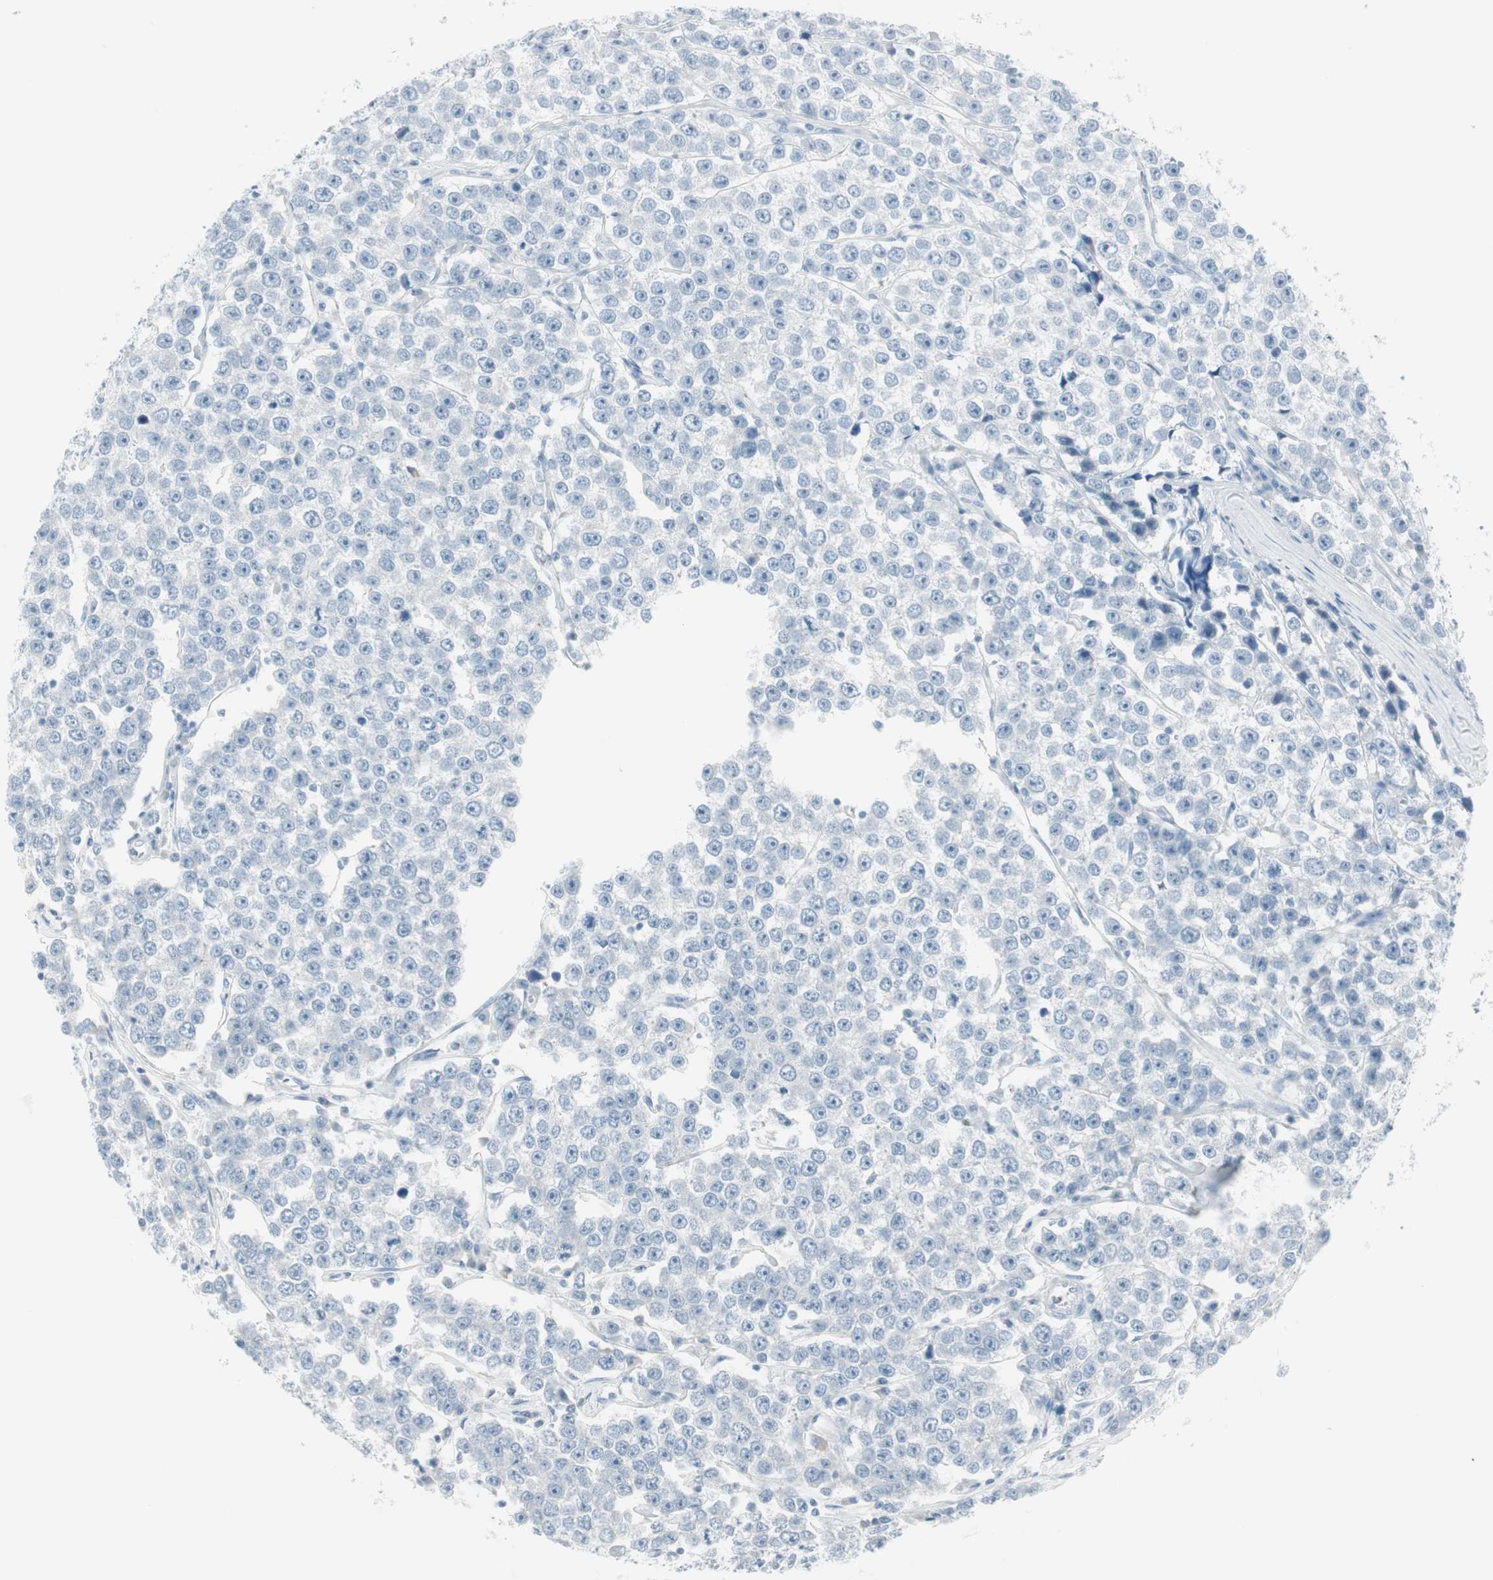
{"staining": {"intensity": "negative", "quantity": "none", "location": "none"}, "tissue": "testis cancer", "cell_type": "Tumor cells", "image_type": "cancer", "snomed": [{"axis": "morphology", "description": "Seminoma, NOS"}, {"axis": "morphology", "description": "Carcinoma, Embryonal, NOS"}, {"axis": "topography", "description": "Testis"}], "caption": "This is an immunohistochemistry micrograph of human testis cancer. There is no expression in tumor cells.", "gene": "ITLN2", "patient": {"sex": "male", "age": 52}}